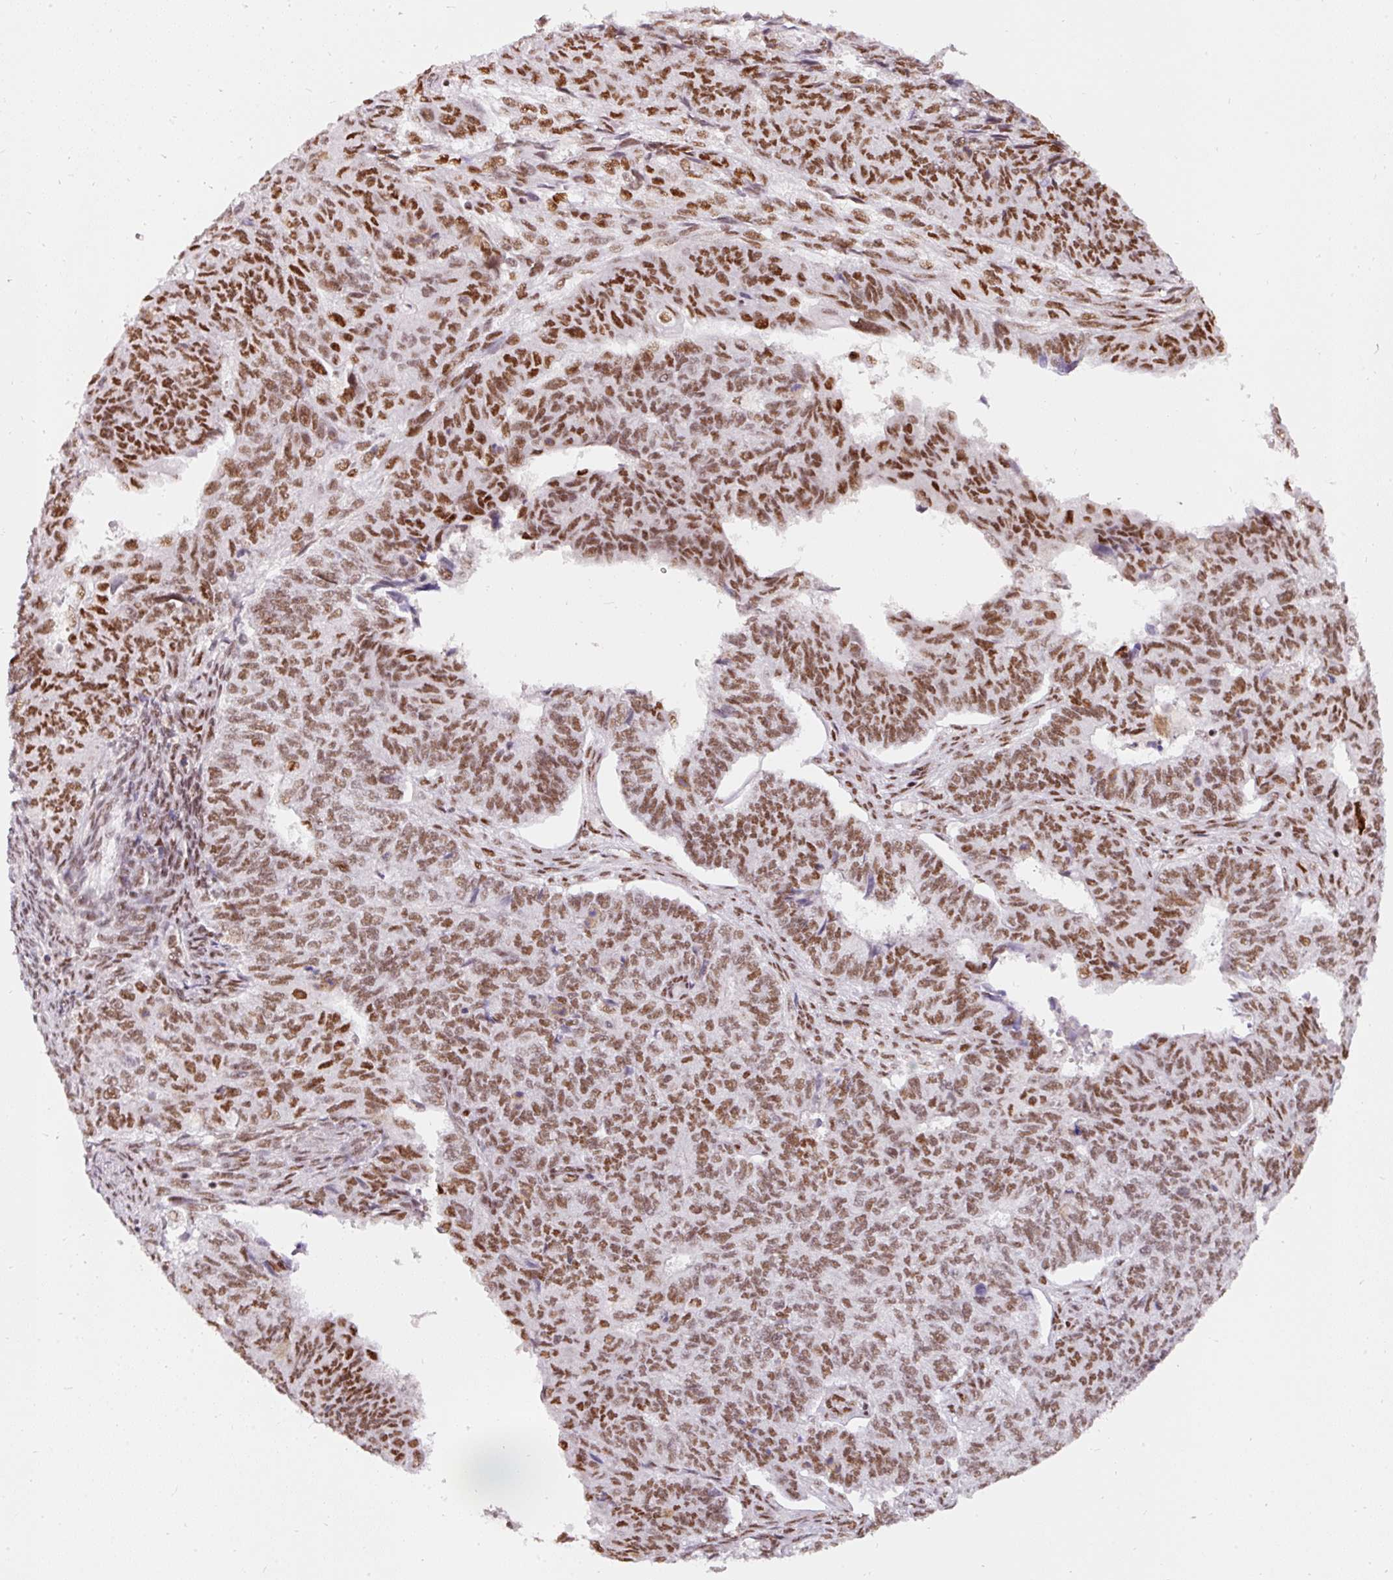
{"staining": {"intensity": "moderate", "quantity": ">75%", "location": "nuclear"}, "tissue": "endometrial cancer", "cell_type": "Tumor cells", "image_type": "cancer", "snomed": [{"axis": "morphology", "description": "Adenocarcinoma, NOS"}, {"axis": "topography", "description": "Endometrium"}], "caption": "An IHC histopathology image of neoplastic tissue is shown. Protein staining in brown highlights moderate nuclear positivity in endometrial adenocarcinoma within tumor cells.", "gene": "HNRNPC", "patient": {"sex": "female", "age": 32}}